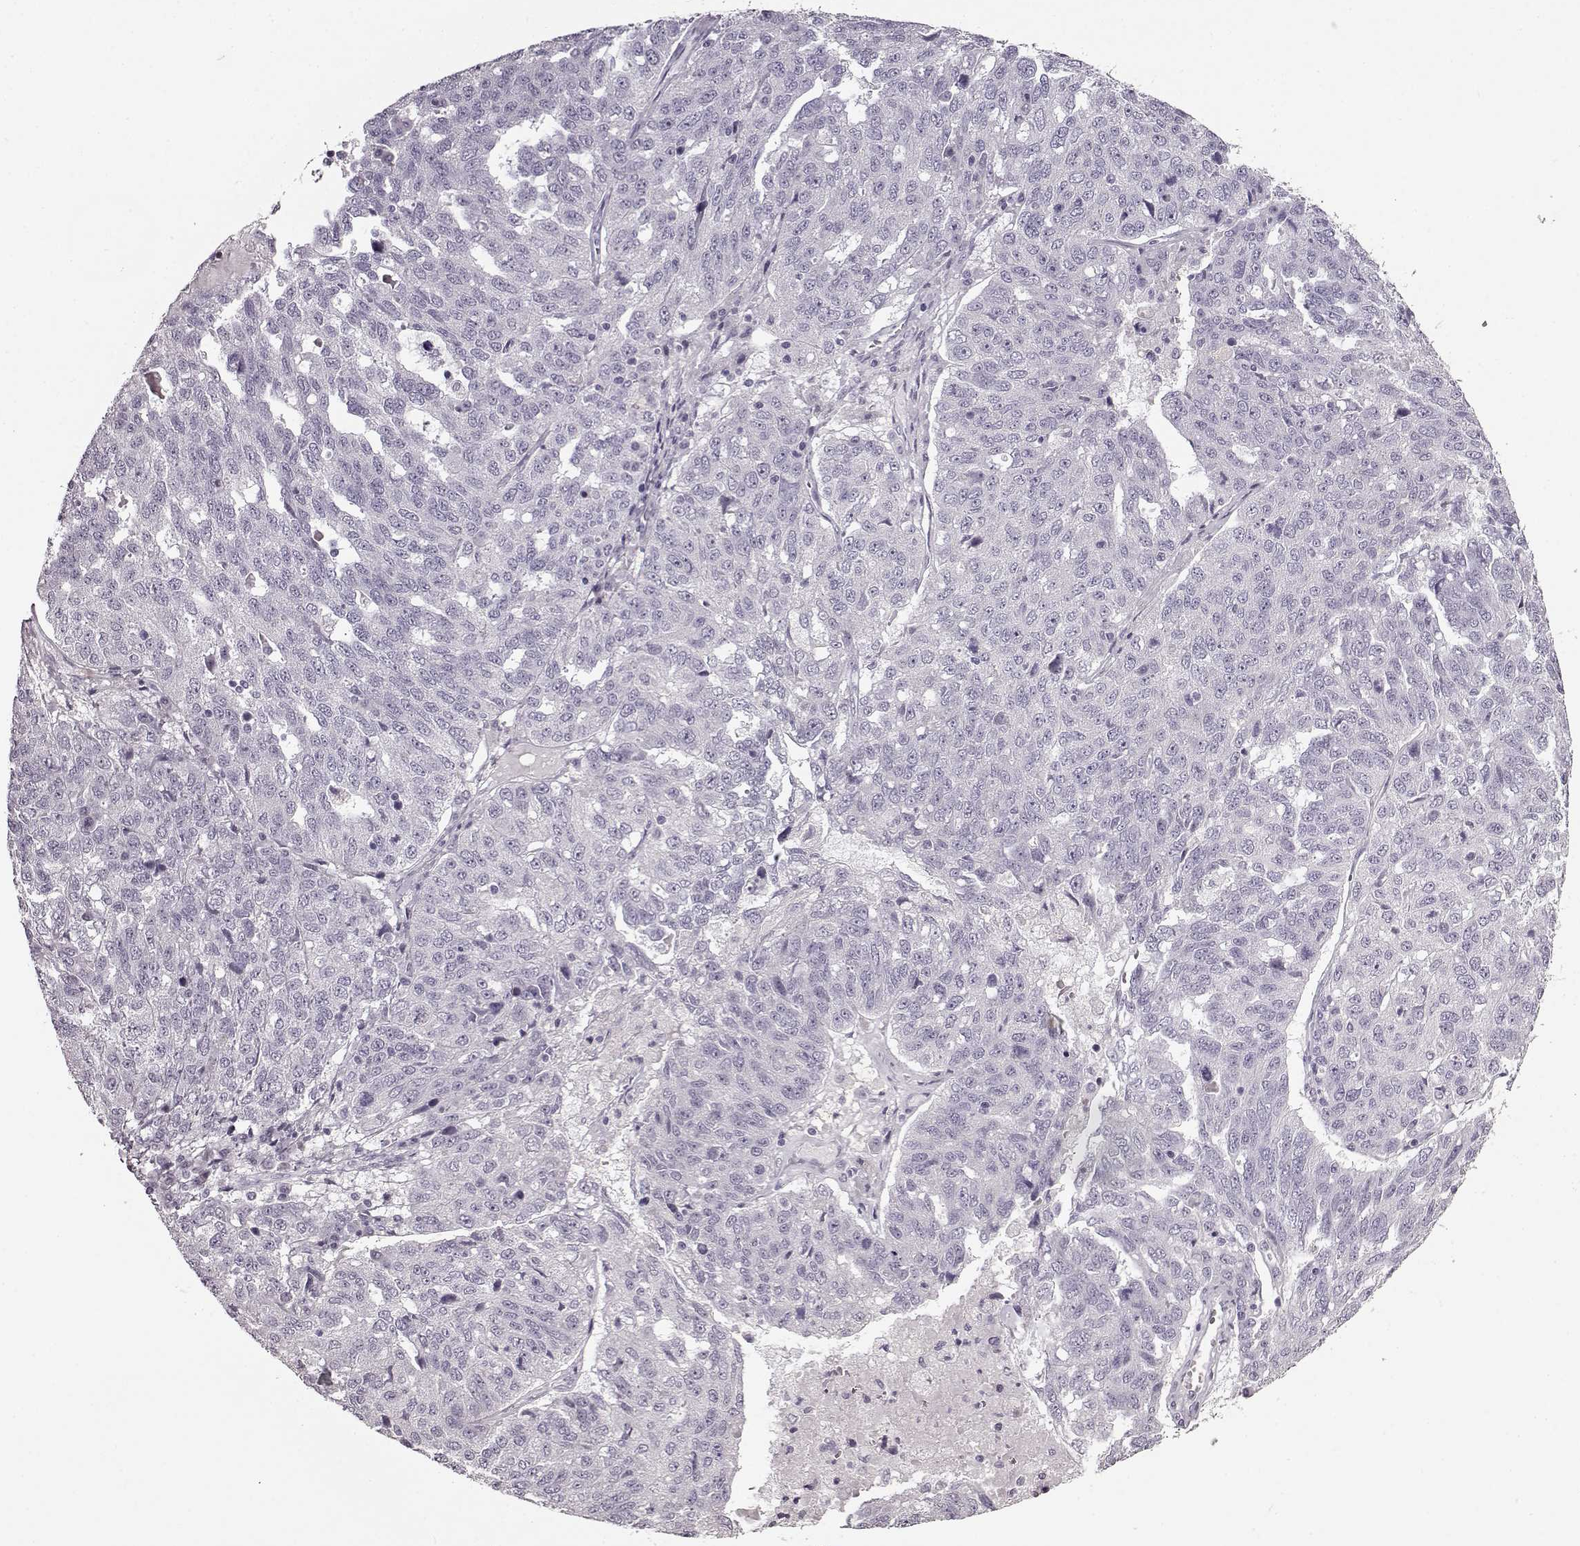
{"staining": {"intensity": "negative", "quantity": "none", "location": "none"}, "tissue": "ovarian cancer", "cell_type": "Tumor cells", "image_type": "cancer", "snomed": [{"axis": "morphology", "description": "Cystadenocarcinoma, serous, NOS"}, {"axis": "topography", "description": "Ovary"}], "caption": "DAB (3,3'-diaminobenzidine) immunohistochemical staining of ovarian cancer displays no significant positivity in tumor cells. (IHC, brightfield microscopy, high magnification).", "gene": "FSHB", "patient": {"sex": "female", "age": 71}}